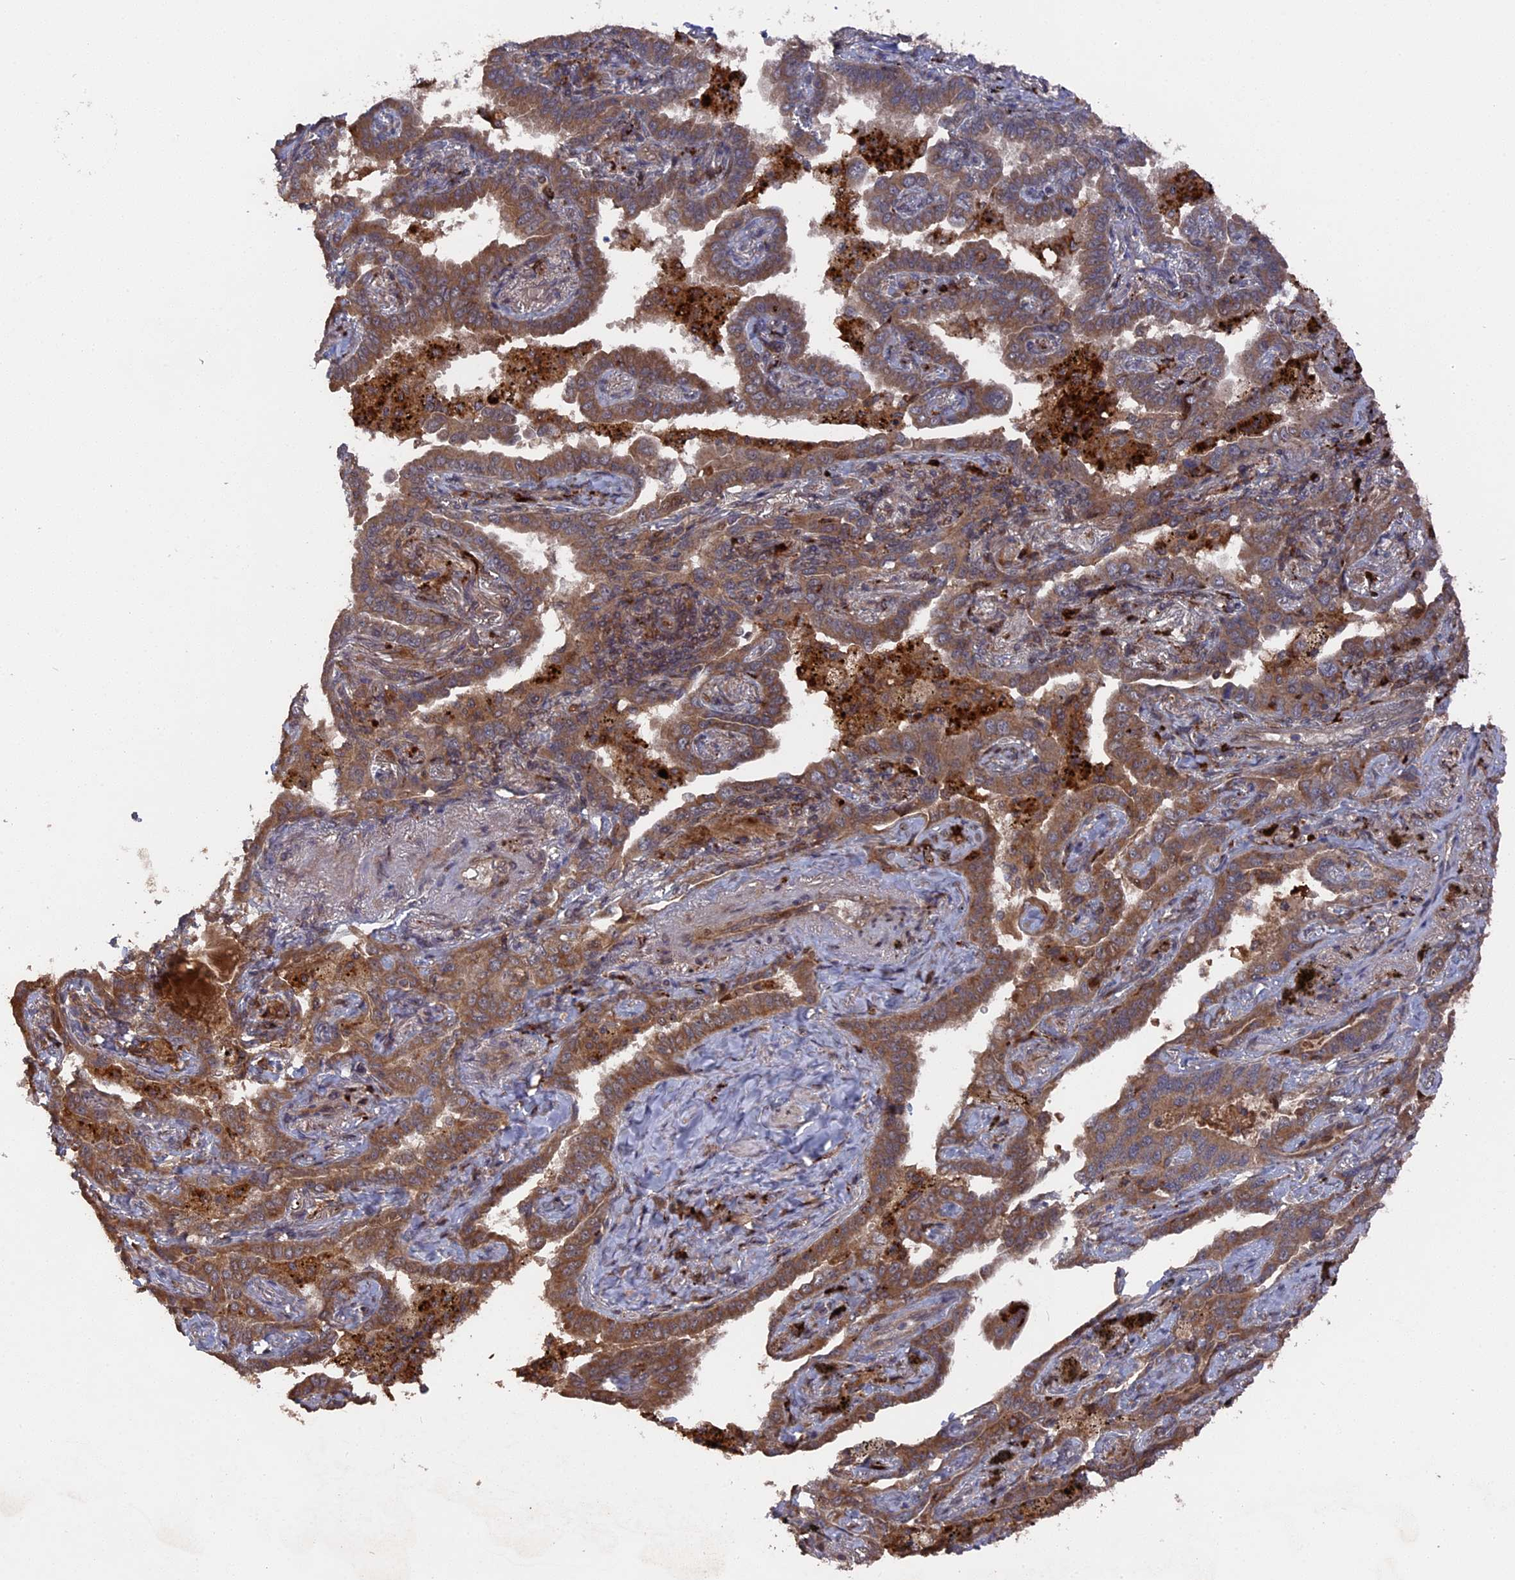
{"staining": {"intensity": "moderate", "quantity": ">75%", "location": "cytoplasmic/membranous"}, "tissue": "lung cancer", "cell_type": "Tumor cells", "image_type": "cancer", "snomed": [{"axis": "morphology", "description": "Adenocarcinoma, NOS"}, {"axis": "topography", "description": "Lung"}], "caption": "Brown immunohistochemical staining in lung adenocarcinoma reveals moderate cytoplasmic/membranous expression in about >75% of tumor cells.", "gene": "TELO2", "patient": {"sex": "male", "age": 67}}